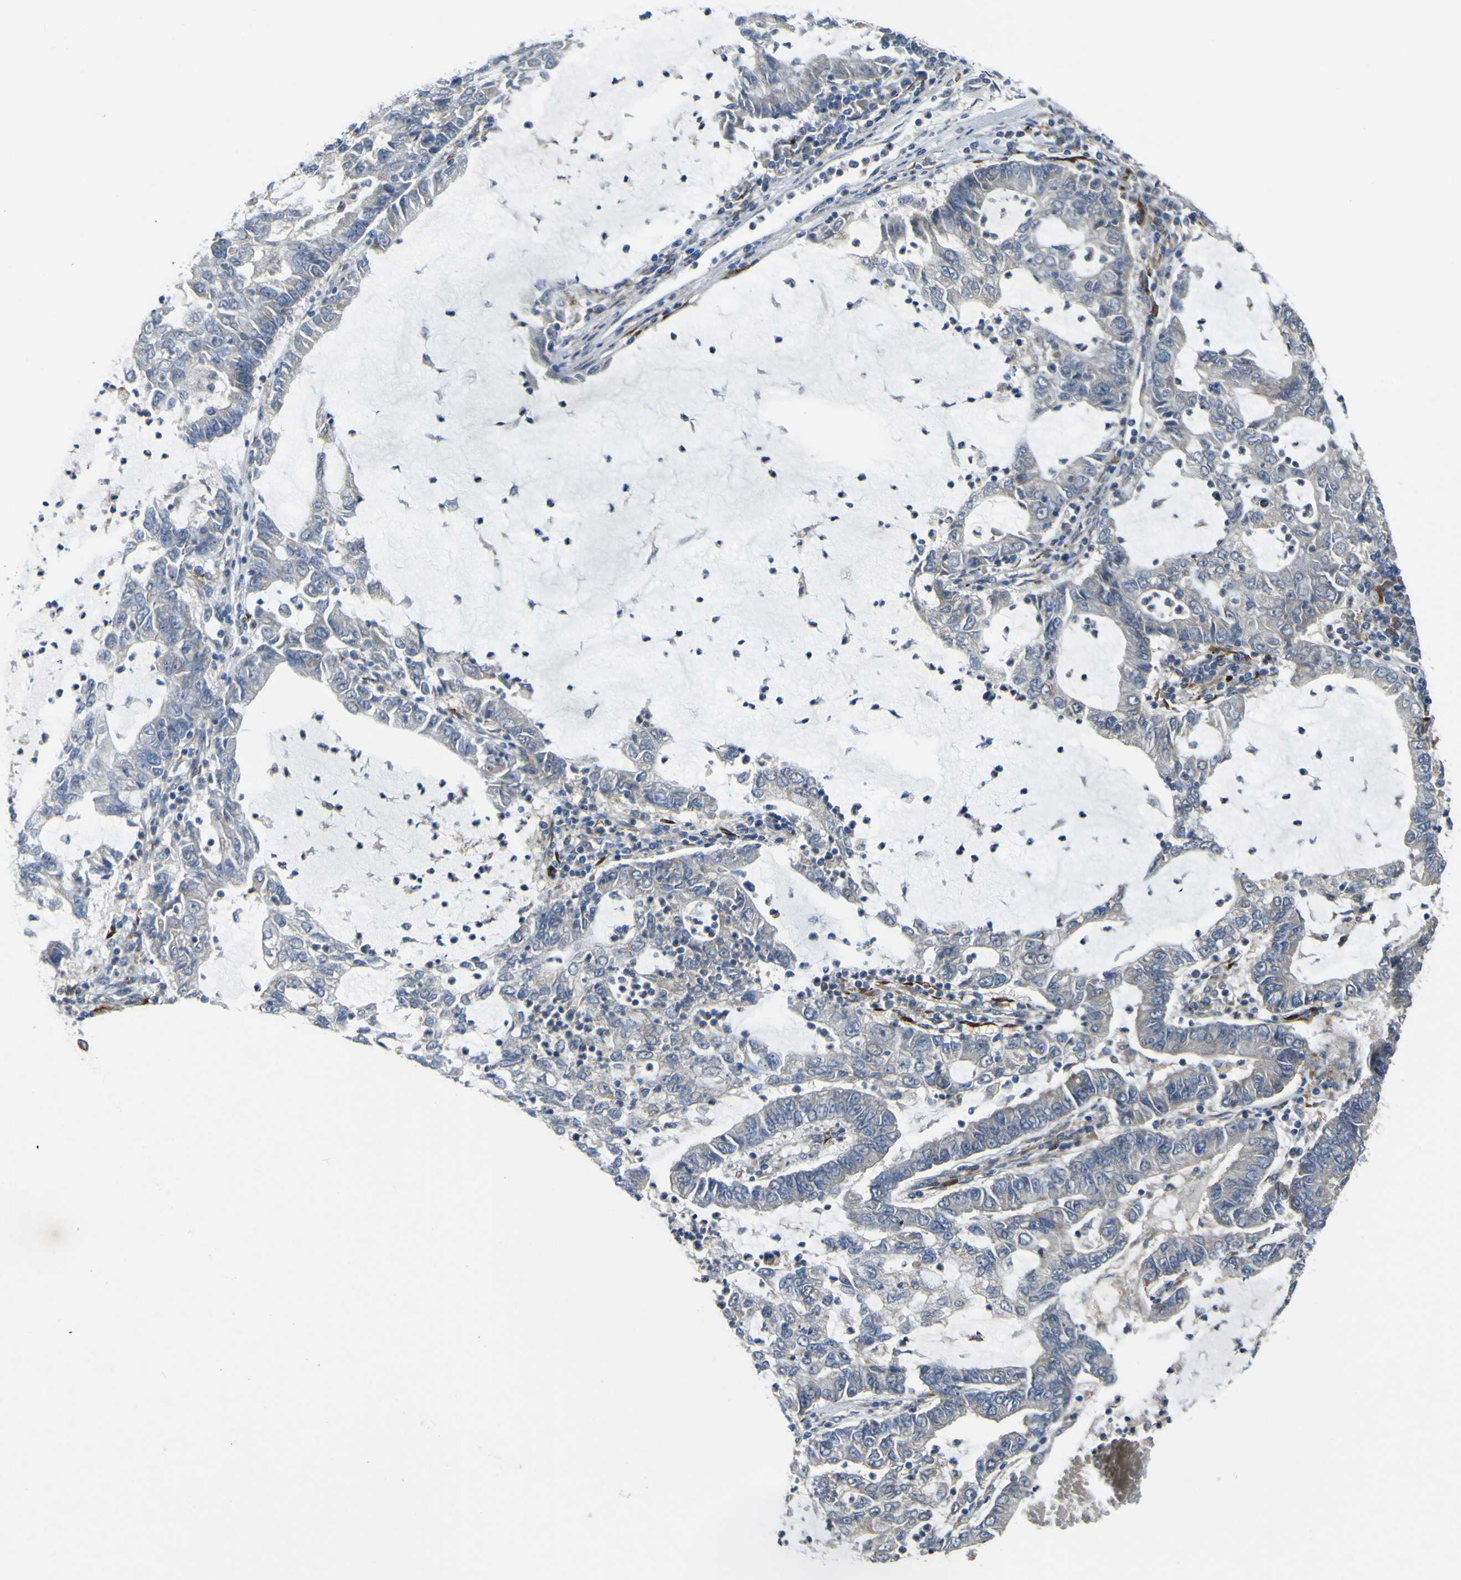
{"staining": {"intensity": "negative", "quantity": "none", "location": "none"}, "tissue": "lung cancer", "cell_type": "Tumor cells", "image_type": "cancer", "snomed": [{"axis": "morphology", "description": "Adenocarcinoma, NOS"}, {"axis": "topography", "description": "Lung"}], "caption": "Lung adenocarcinoma was stained to show a protein in brown. There is no significant expression in tumor cells.", "gene": "LBHD1", "patient": {"sex": "female", "age": 51}}